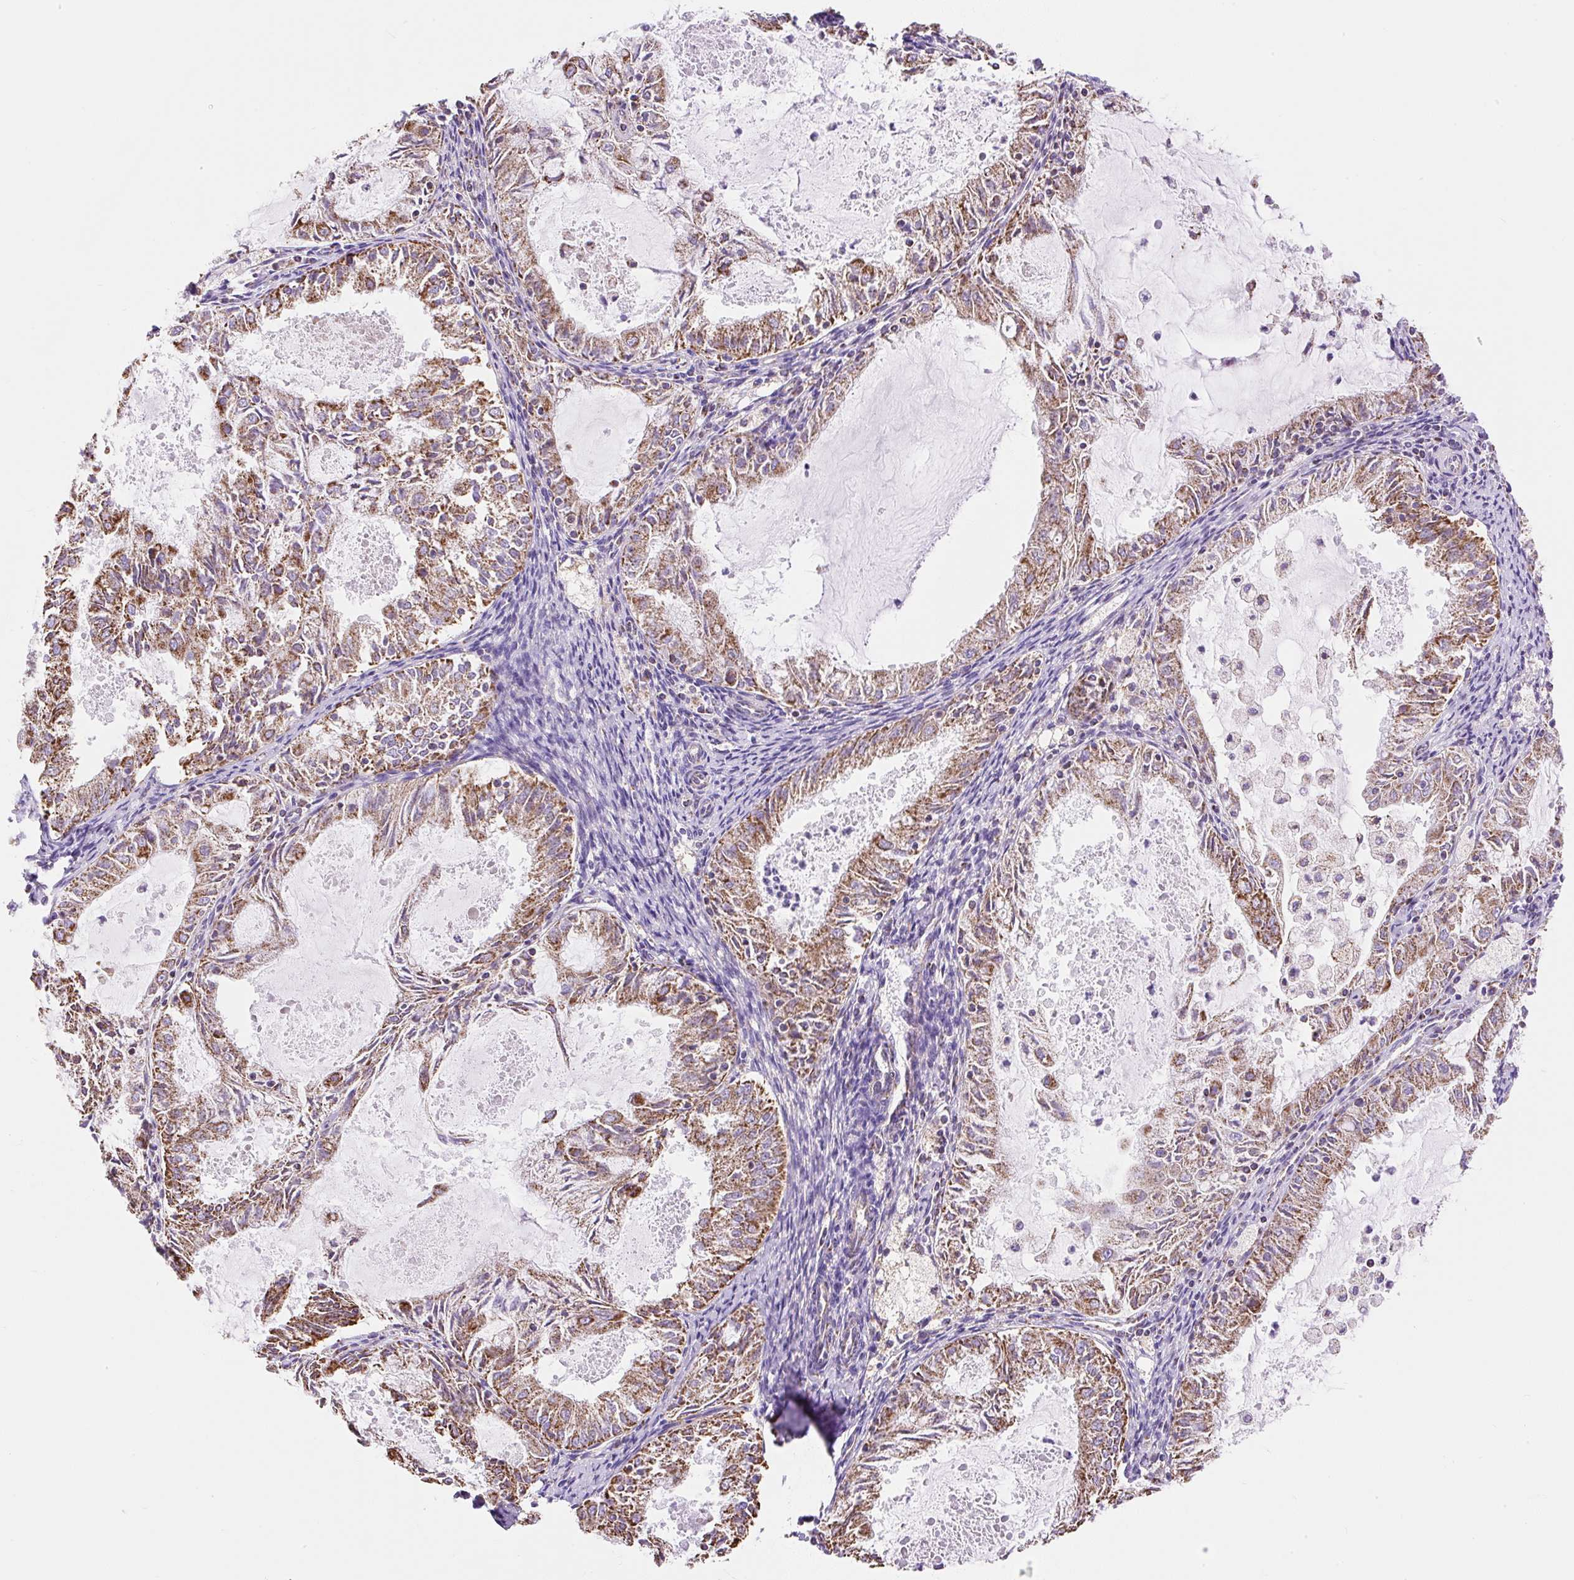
{"staining": {"intensity": "moderate", "quantity": ">75%", "location": "cytoplasmic/membranous"}, "tissue": "endometrial cancer", "cell_type": "Tumor cells", "image_type": "cancer", "snomed": [{"axis": "morphology", "description": "Adenocarcinoma, NOS"}, {"axis": "topography", "description": "Endometrium"}], "caption": "The immunohistochemical stain labels moderate cytoplasmic/membranous staining in tumor cells of endometrial cancer tissue.", "gene": "DAAM2", "patient": {"sex": "female", "age": 57}}